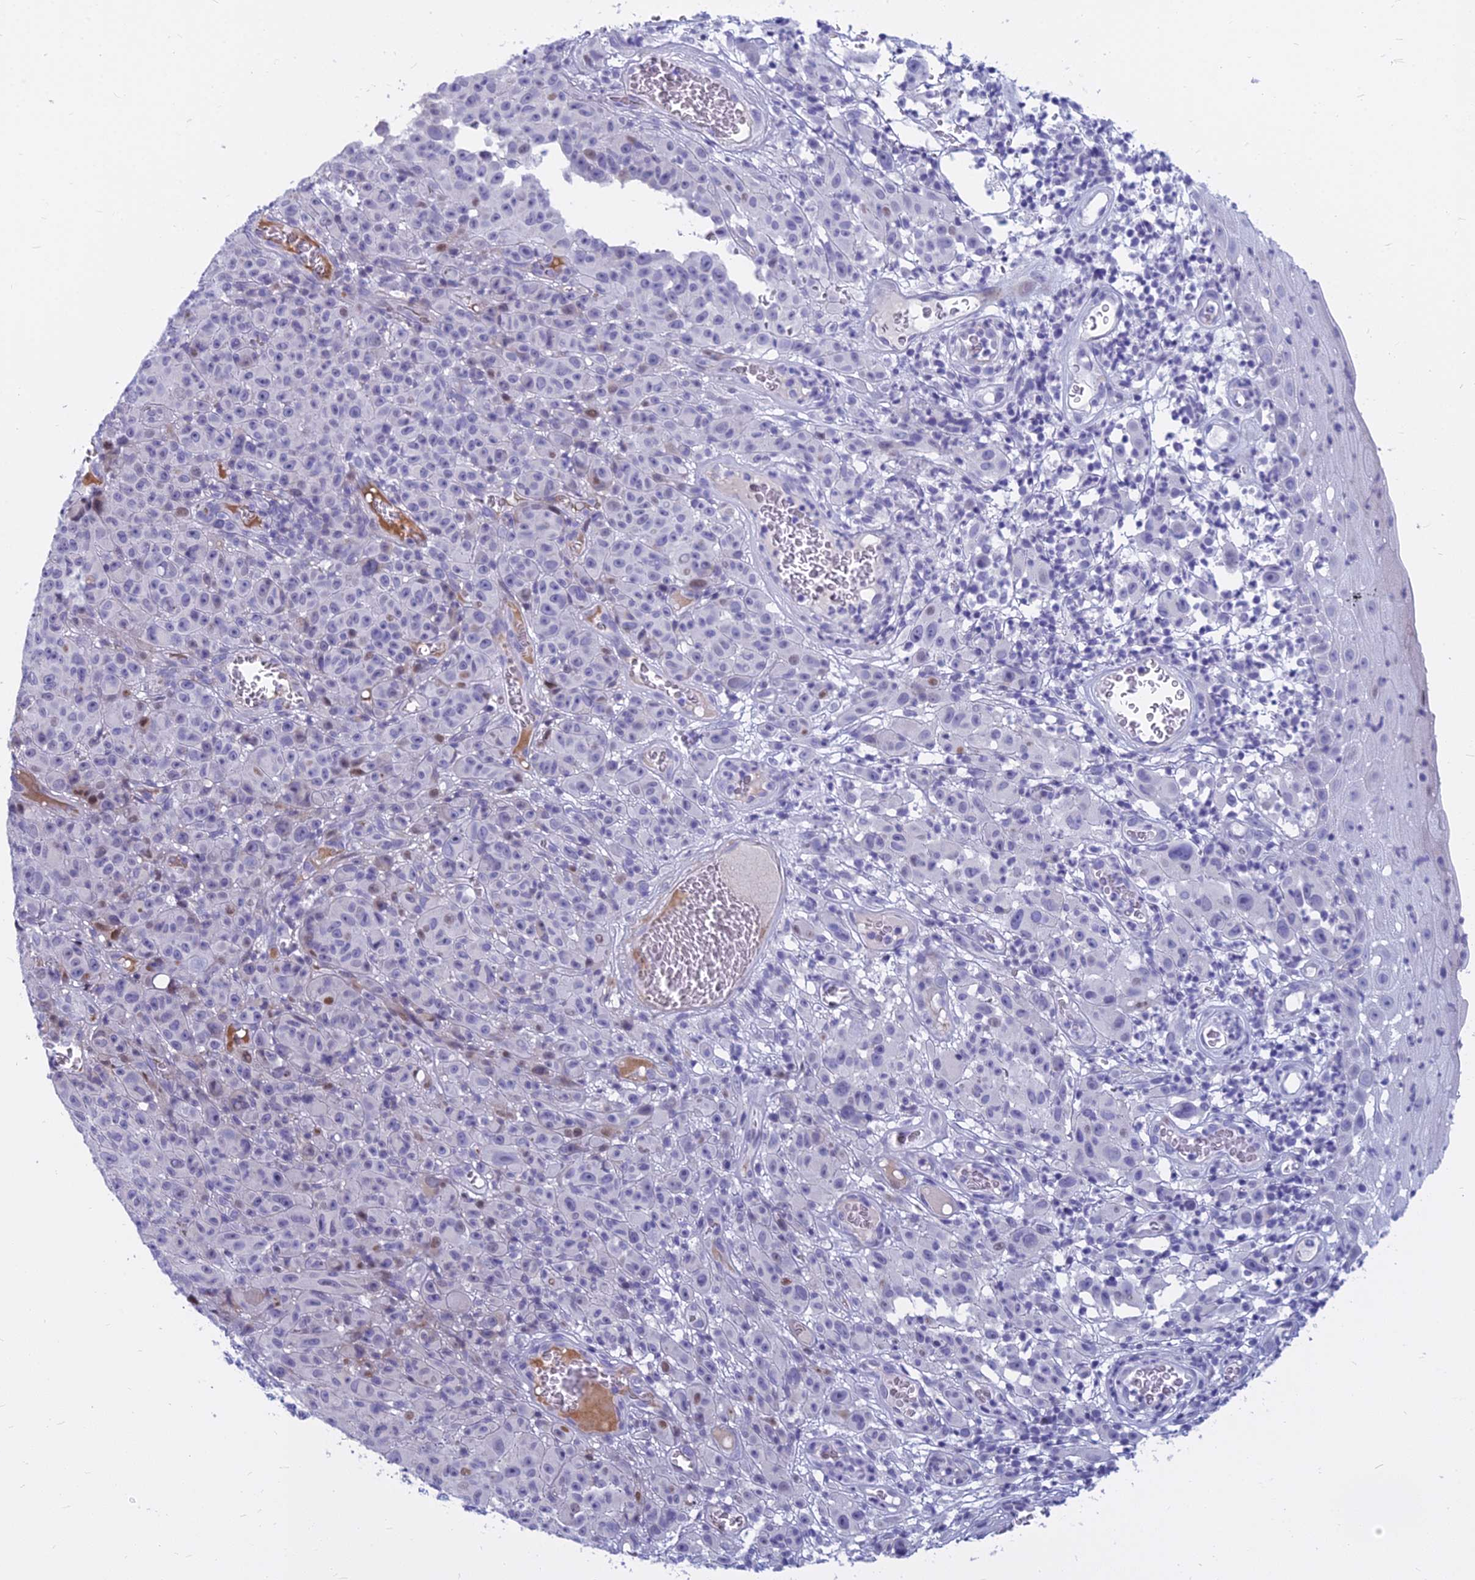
{"staining": {"intensity": "weak", "quantity": "<25%", "location": "nuclear"}, "tissue": "melanoma", "cell_type": "Tumor cells", "image_type": "cancer", "snomed": [{"axis": "morphology", "description": "Malignant melanoma, NOS"}, {"axis": "topography", "description": "Skin"}], "caption": "High magnification brightfield microscopy of melanoma stained with DAB (3,3'-diaminobenzidine) (brown) and counterstained with hematoxylin (blue): tumor cells show no significant staining. Brightfield microscopy of immunohistochemistry stained with DAB (3,3'-diaminobenzidine) (brown) and hematoxylin (blue), captured at high magnification.", "gene": "MYBPC2", "patient": {"sex": "female", "age": 82}}